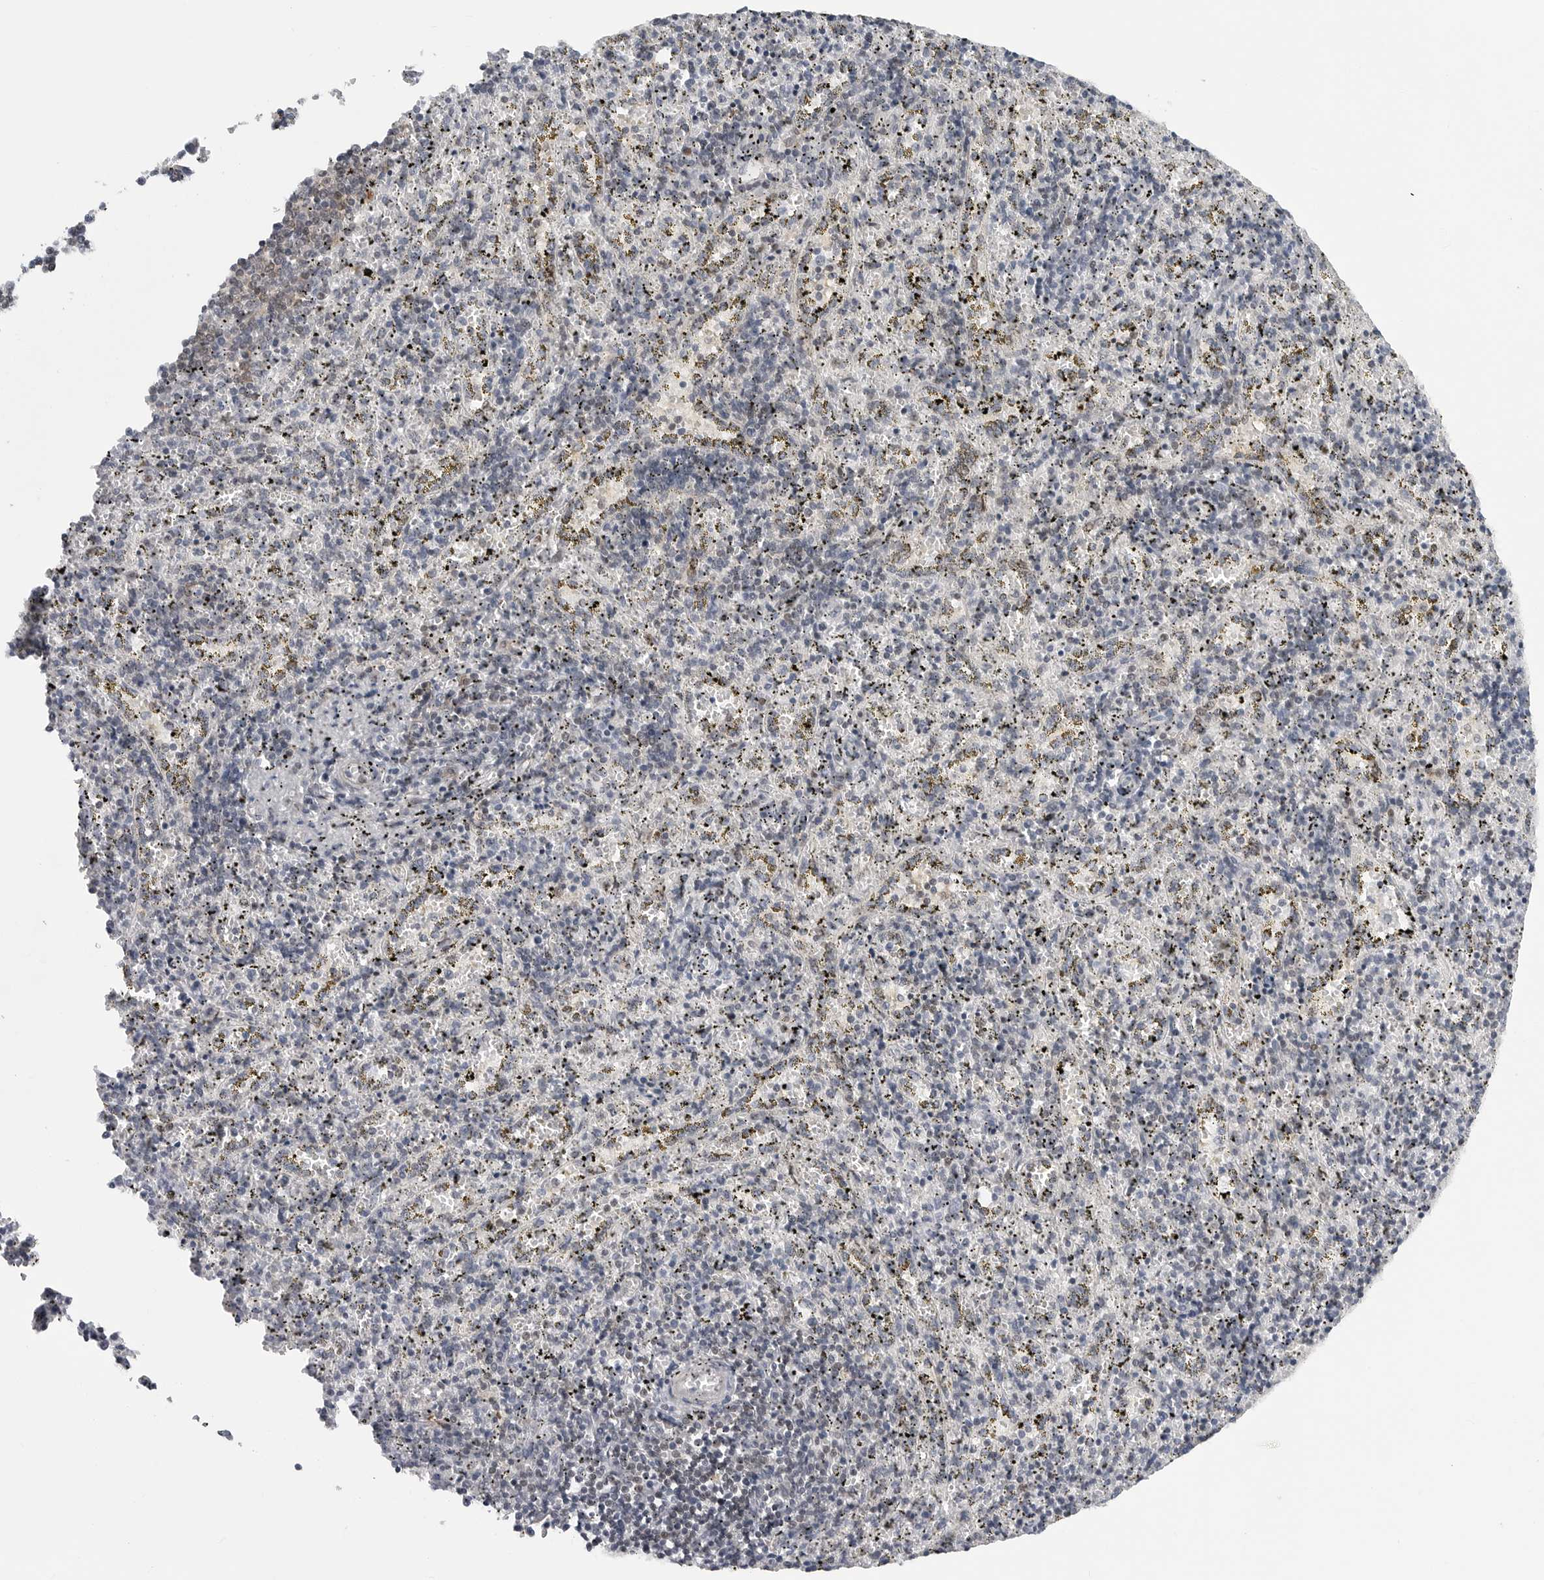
{"staining": {"intensity": "weak", "quantity": "<25%", "location": "cytoplasmic/membranous,nuclear"}, "tissue": "spleen", "cell_type": "Cells in red pulp", "image_type": "normal", "snomed": [{"axis": "morphology", "description": "Normal tissue, NOS"}, {"axis": "topography", "description": "Spleen"}], "caption": "Immunohistochemical staining of benign human spleen reveals no significant positivity in cells in red pulp.", "gene": "FAM135B", "patient": {"sex": "male", "age": 11}}